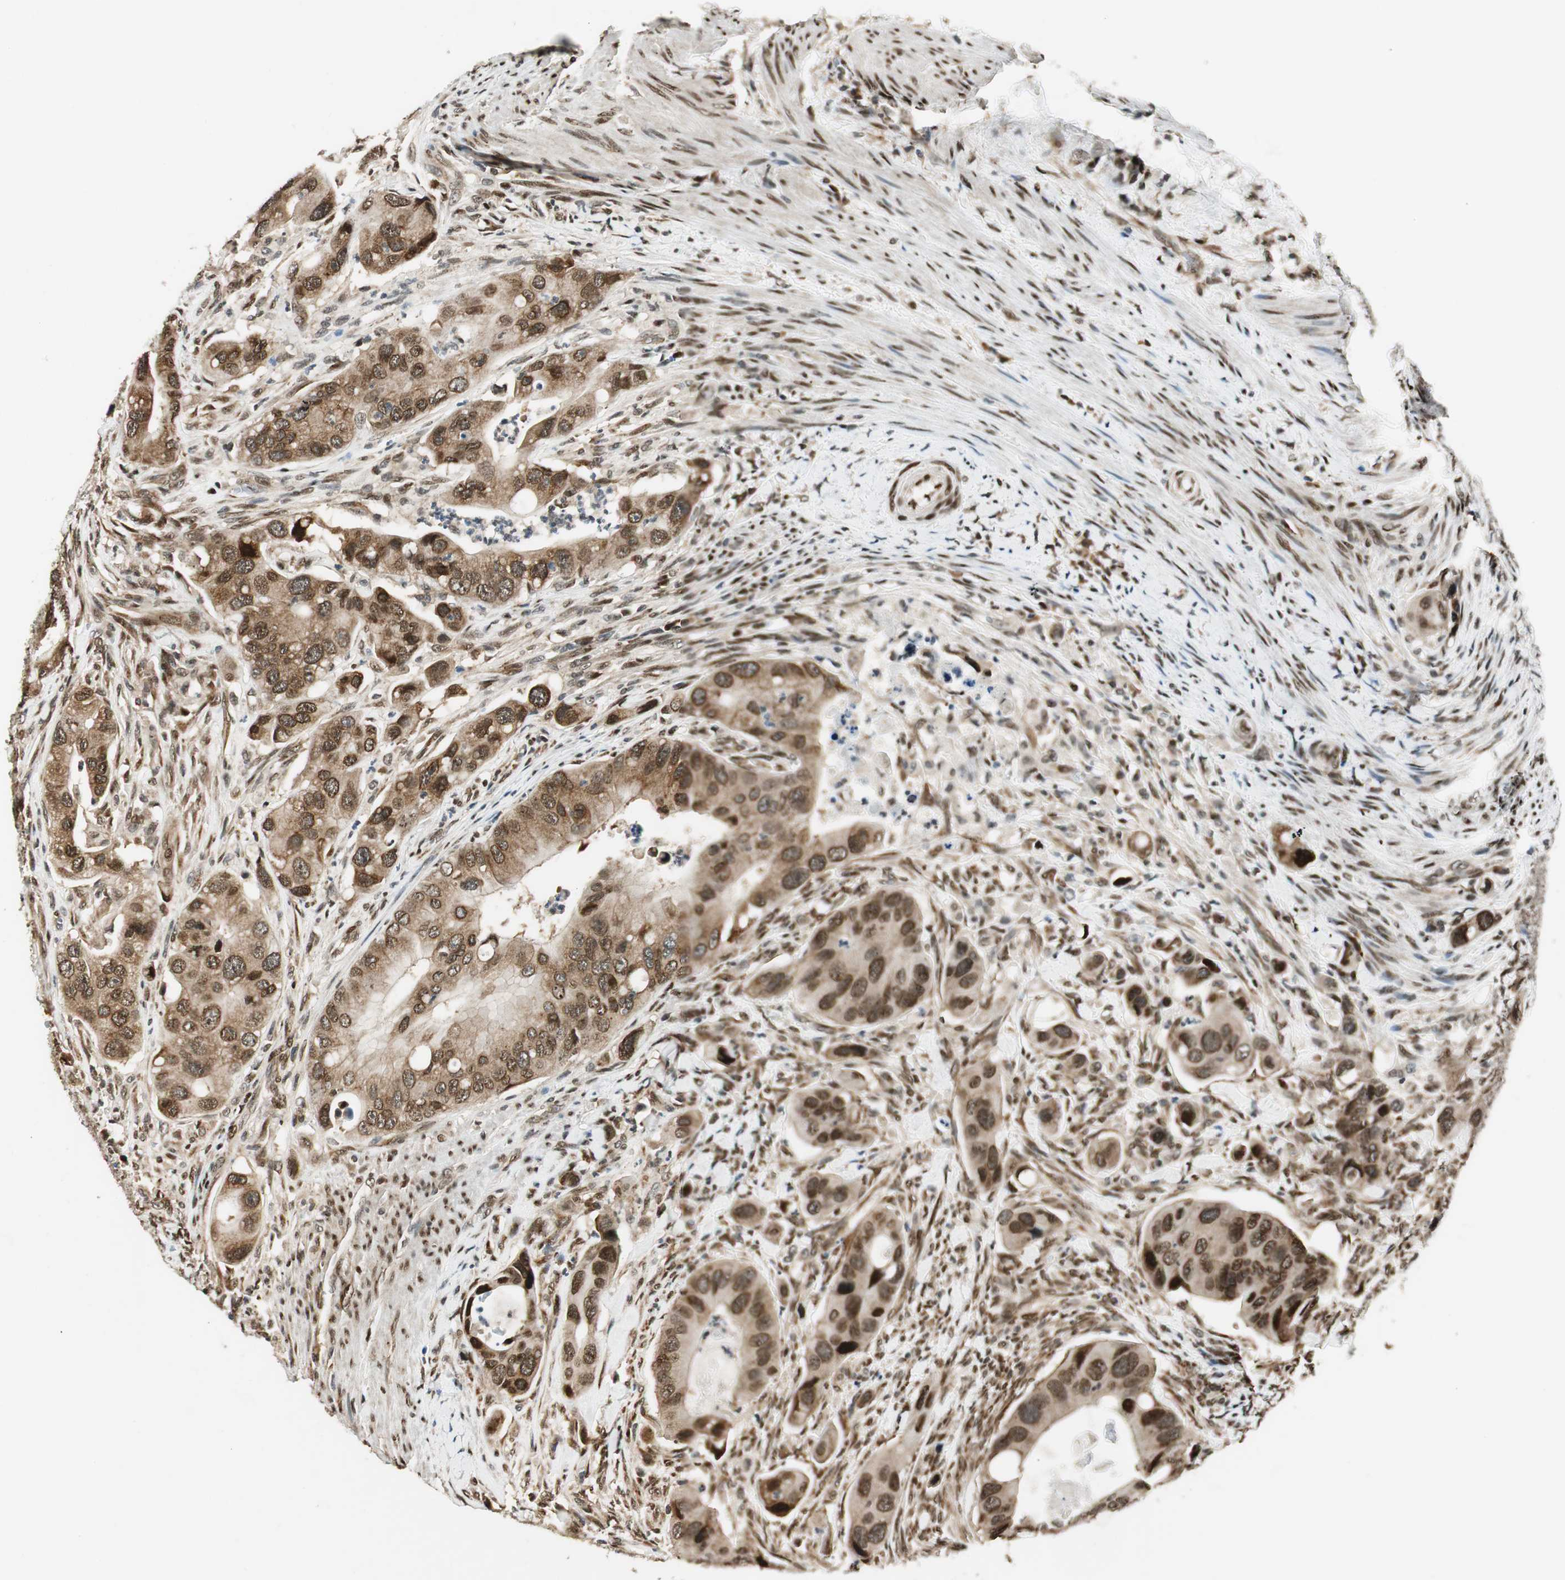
{"staining": {"intensity": "moderate", "quantity": ">75%", "location": "cytoplasmic/membranous,nuclear"}, "tissue": "colorectal cancer", "cell_type": "Tumor cells", "image_type": "cancer", "snomed": [{"axis": "morphology", "description": "Adenocarcinoma, NOS"}, {"axis": "topography", "description": "Rectum"}], "caption": "Immunohistochemical staining of human colorectal cancer (adenocarcinoma) shows moderate cytoplasmic/membranous and nuclear protein positivity in approximately >75% of tumor cells.", "gene": "RING1", "patient": {"sex": "female", "age": 57}}